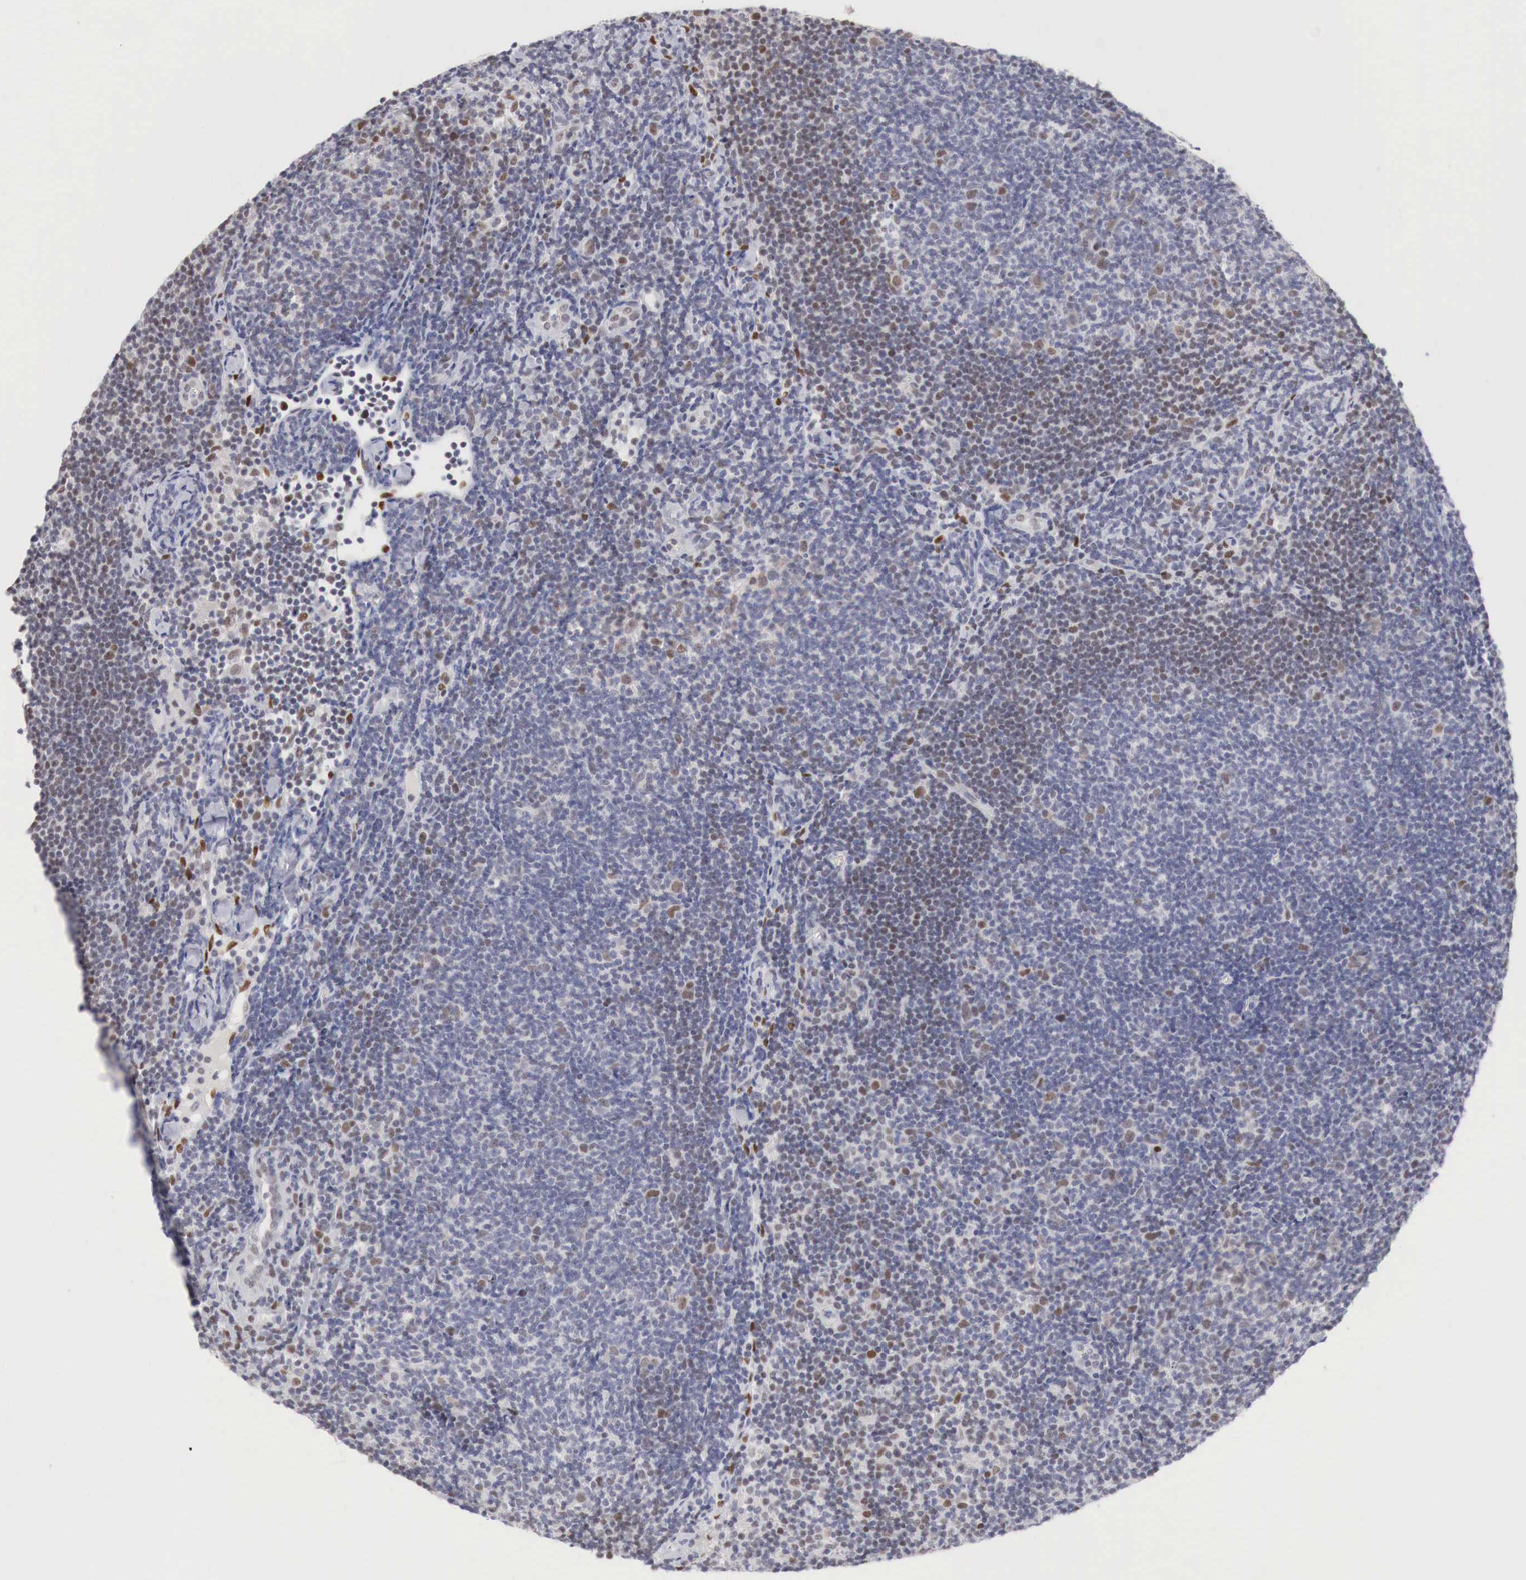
{"staining": {"intensity": "moderate", "quantity": "25%-75%", "location": "nuclear"}, "tissue": "lymphoma", "cell_type": "Tumor cells", "image_type": "cancer", "snomed": [{"axis": "morphology", "description": "Malignant lymphoma, non-Hodgkin's type, Low grade"}, {"axis": "topography", "description": "Lymph node"}], "caption": "Protein expression analysis of human malignant lymphoma, non-Hodgkin's type (low-grade) reveals moderate nuclear positivity in approximately 25%-75% of tumor cells. (DAB IHC with brightfield microscopy, high magnification).", "gene": "FOXP2", "patient": {"sex": "male", "age": 49}}